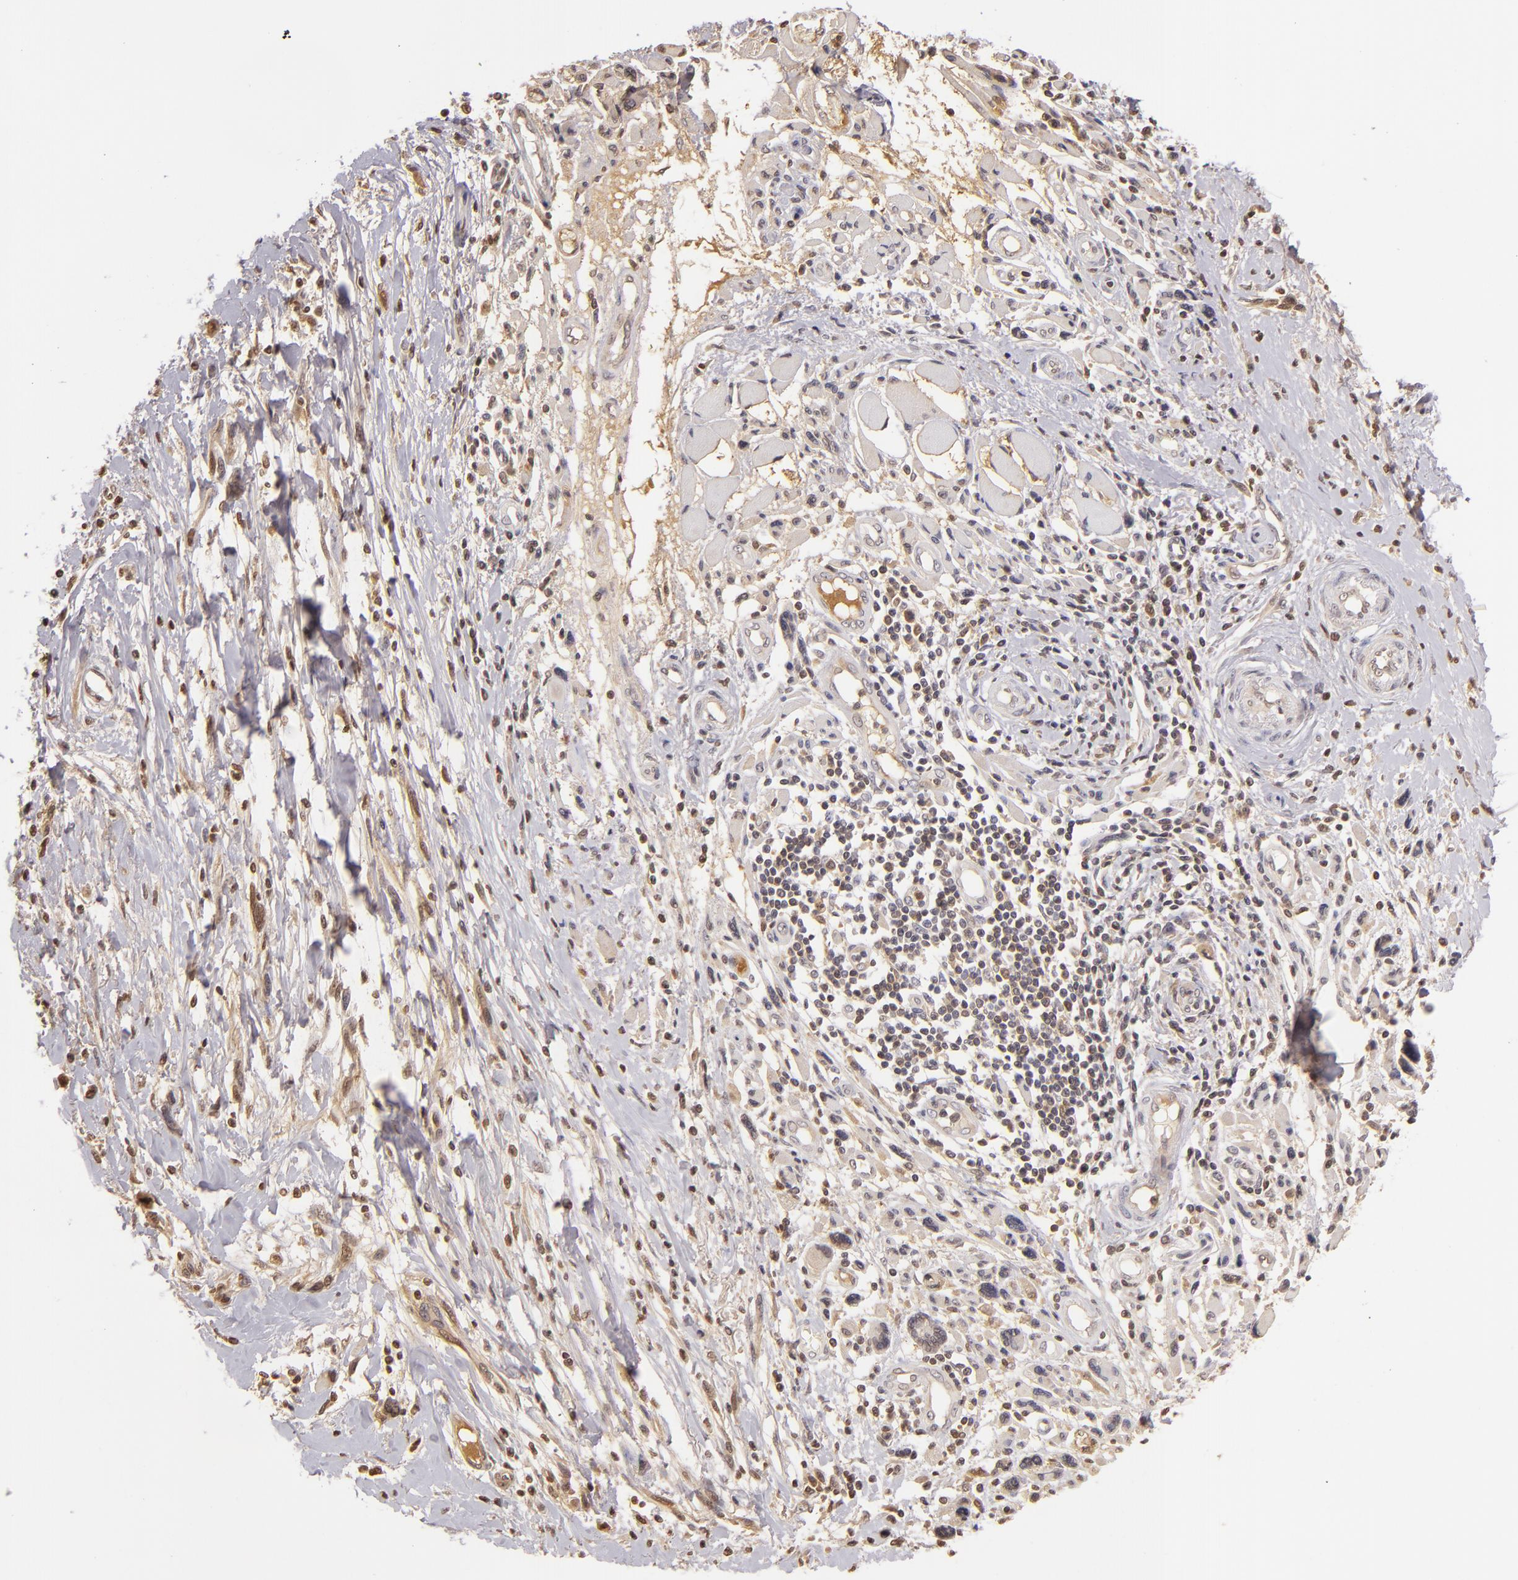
{"staining": {"intensity": "weak", "quantity": ">75%", "location": "cytoplasmic/membranous,nuclear"}, "tissue": "melanoma", "cell_type": "Tumor cells", "image_type": "cancer", "snomed": [{"axis": "morphology", "description": "Malignant melanoma, NOS"}, {"axis": "topography", "description": "Skin"}], "caption": "Malignant melanoma was stained to show a protein in brown. There is low levels of weak cytoplasmic/membranous and nuclear staining in approximately >75% of tumor cells.", "gene": "LRG1", "patient": {"sex": "male", "age": 91}}